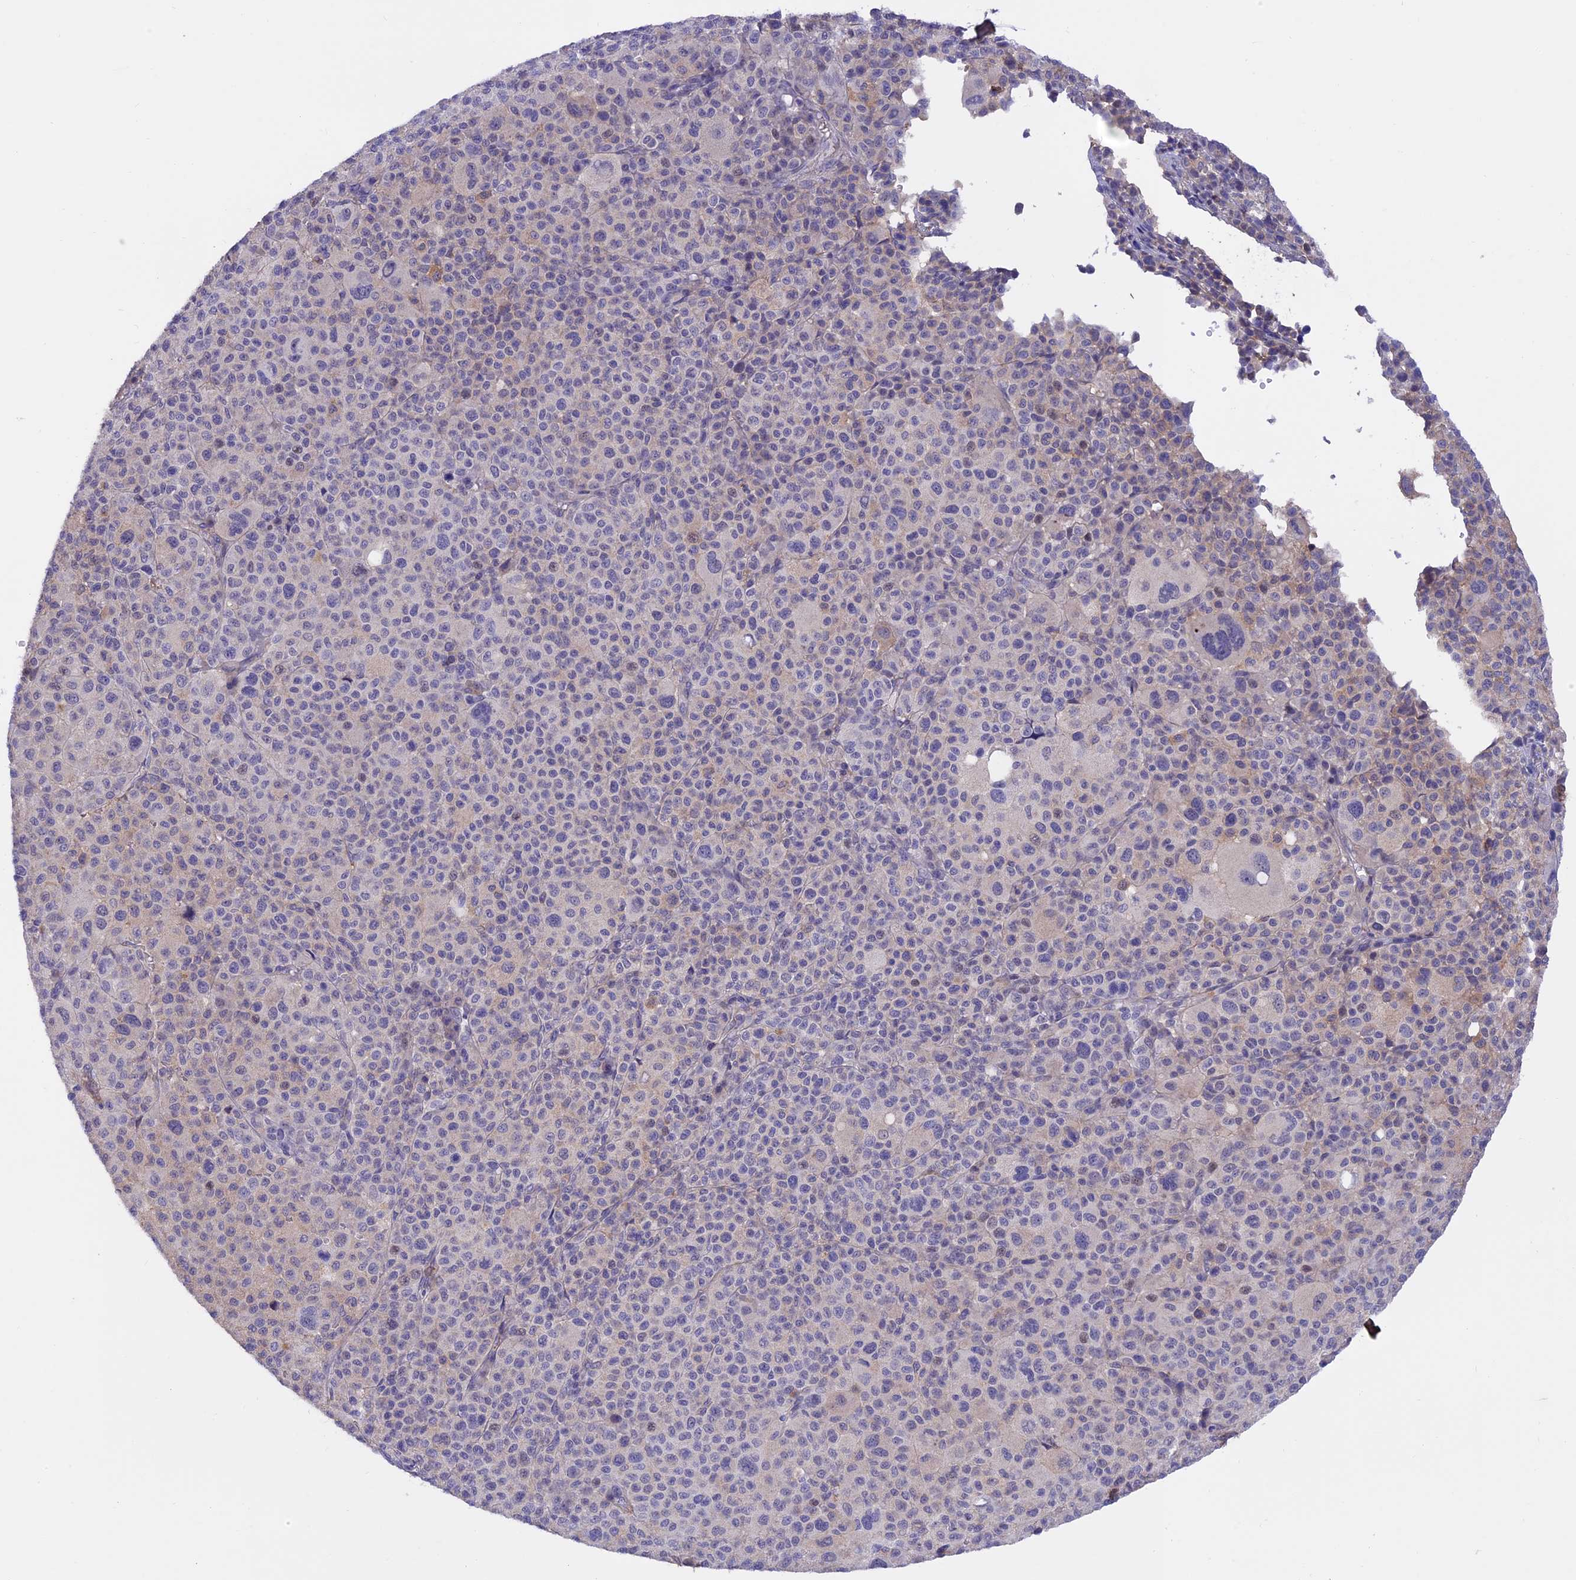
{"staining": {"intensity": "negative", "quantity": "none", "location": "none"}, "tissue": "melanoma", "cell_type": "Tumor cells", "image_type": "cancer", "snomed": [{"axis": "morphology", "description": "Malignant melanoma, Metastatic site"}, {"axis": "topography", "description": "Skin"}], "caption": "There is no significant positivity in tumor cells of melanoma.", "gene": "COL4A3", "patient": {"sex": "female", "age": 74}}